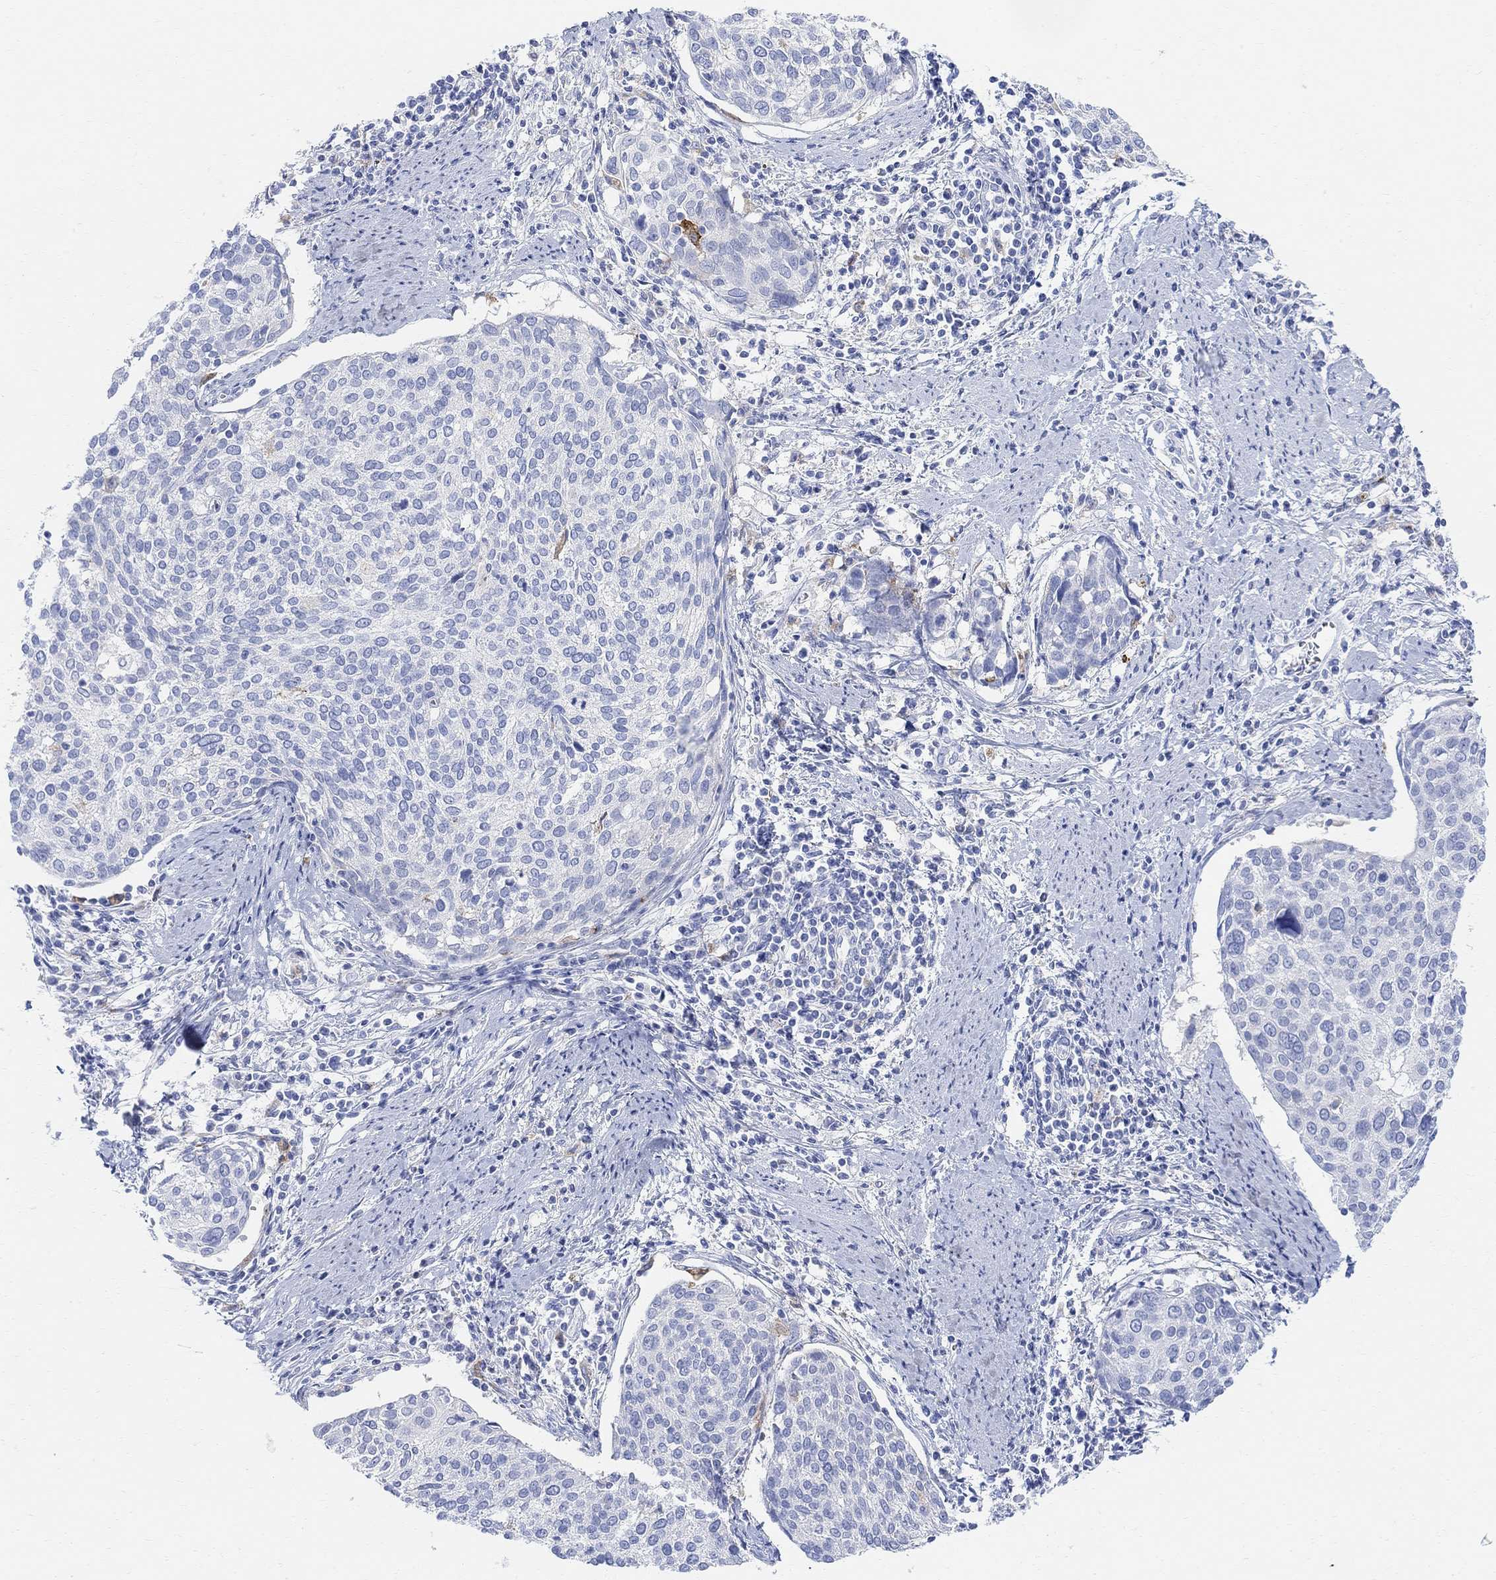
{"staining": {"intensity": "negative", "quantity": "none", "location": "none"}, "tissue": "cervical cancer", "cell_type": "Tumor cells", "image_type": "cancer", "snomed": [{"axis": "morphology", "description": "Squamous cell carcinoma, NOS"}, {"axis": "topography", "description": "Cervix"}], "caption": "Immunohistochemistry histopathology image of neoplastic tissue: cervical squamous cell carcinoma stained with DAB (3,3'-diaminobenzidine) exhibits no significant protein expression in tumor cells. The staining was performed using DAB (3,3'-diaminobenzidine) to visualize the protein expression in brown, while the nuclei were stained in blue with hematoxylin (Magnification: 20x).", "gene": "RETNLB", "patient": {"sex": "female", "age": 39}}